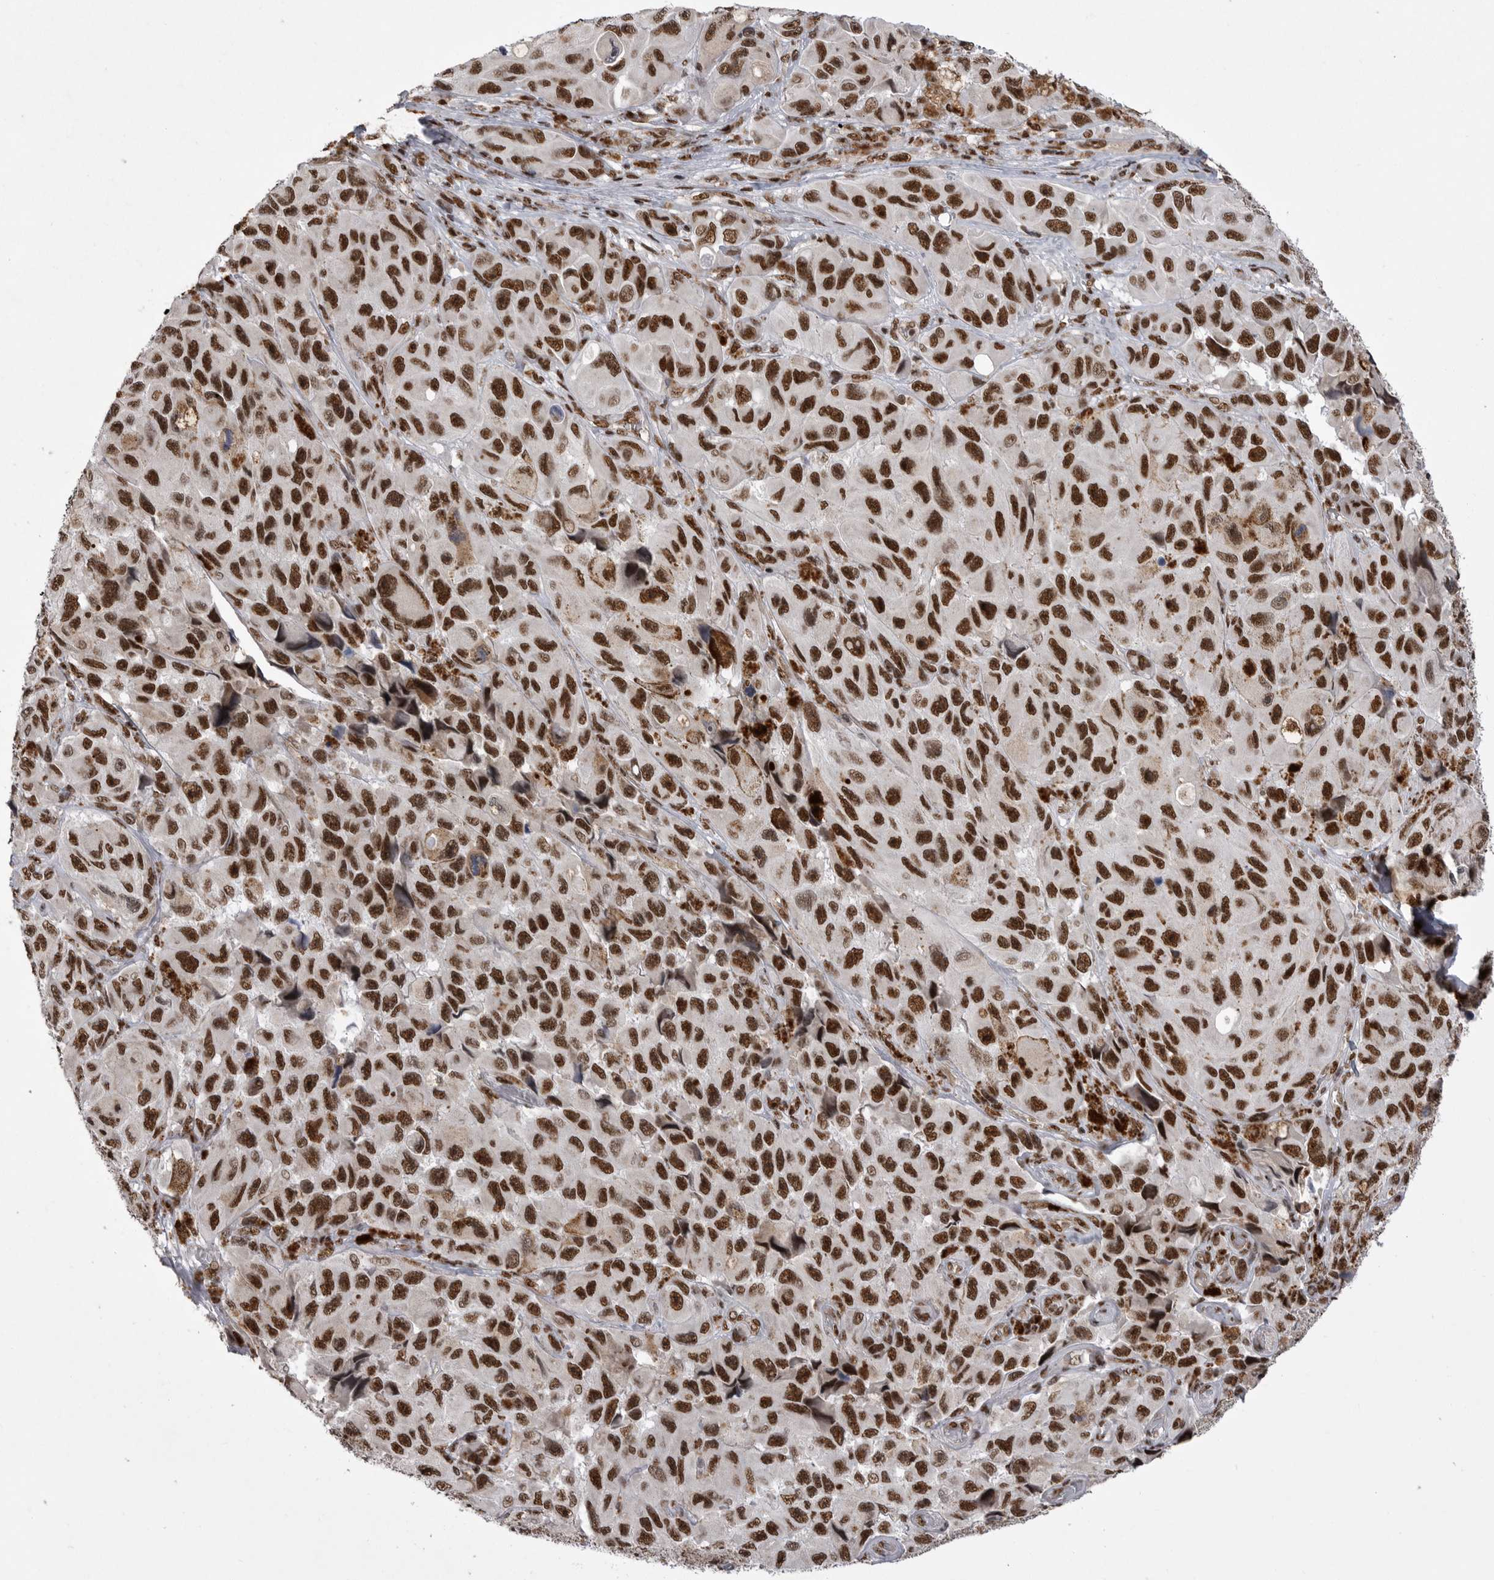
{"staining": {"intensity": "strong", "quantity": ">75%", "location": "nuclear"}, "tissue": "melanoma", "cell_type": "Tumor cells", "image_type": "cancer", "snomed": [{"axis": "morphology", "description": "Malignant melanoma, NOS"}, {"axis": "topography", "description": "Skin"}], "caption": "Immunohistochemistry (IHC) photomicrograph of neoplastic tissue: human malignant melanoma stained using immunohistochemistry exhibits high levels of strong protein expression localized specifically in the nuclear of tumor cells, appearing as a nuclear brown color.", "gene": "PPP1R8", "patient": {"sex": "female", "age": 73}}